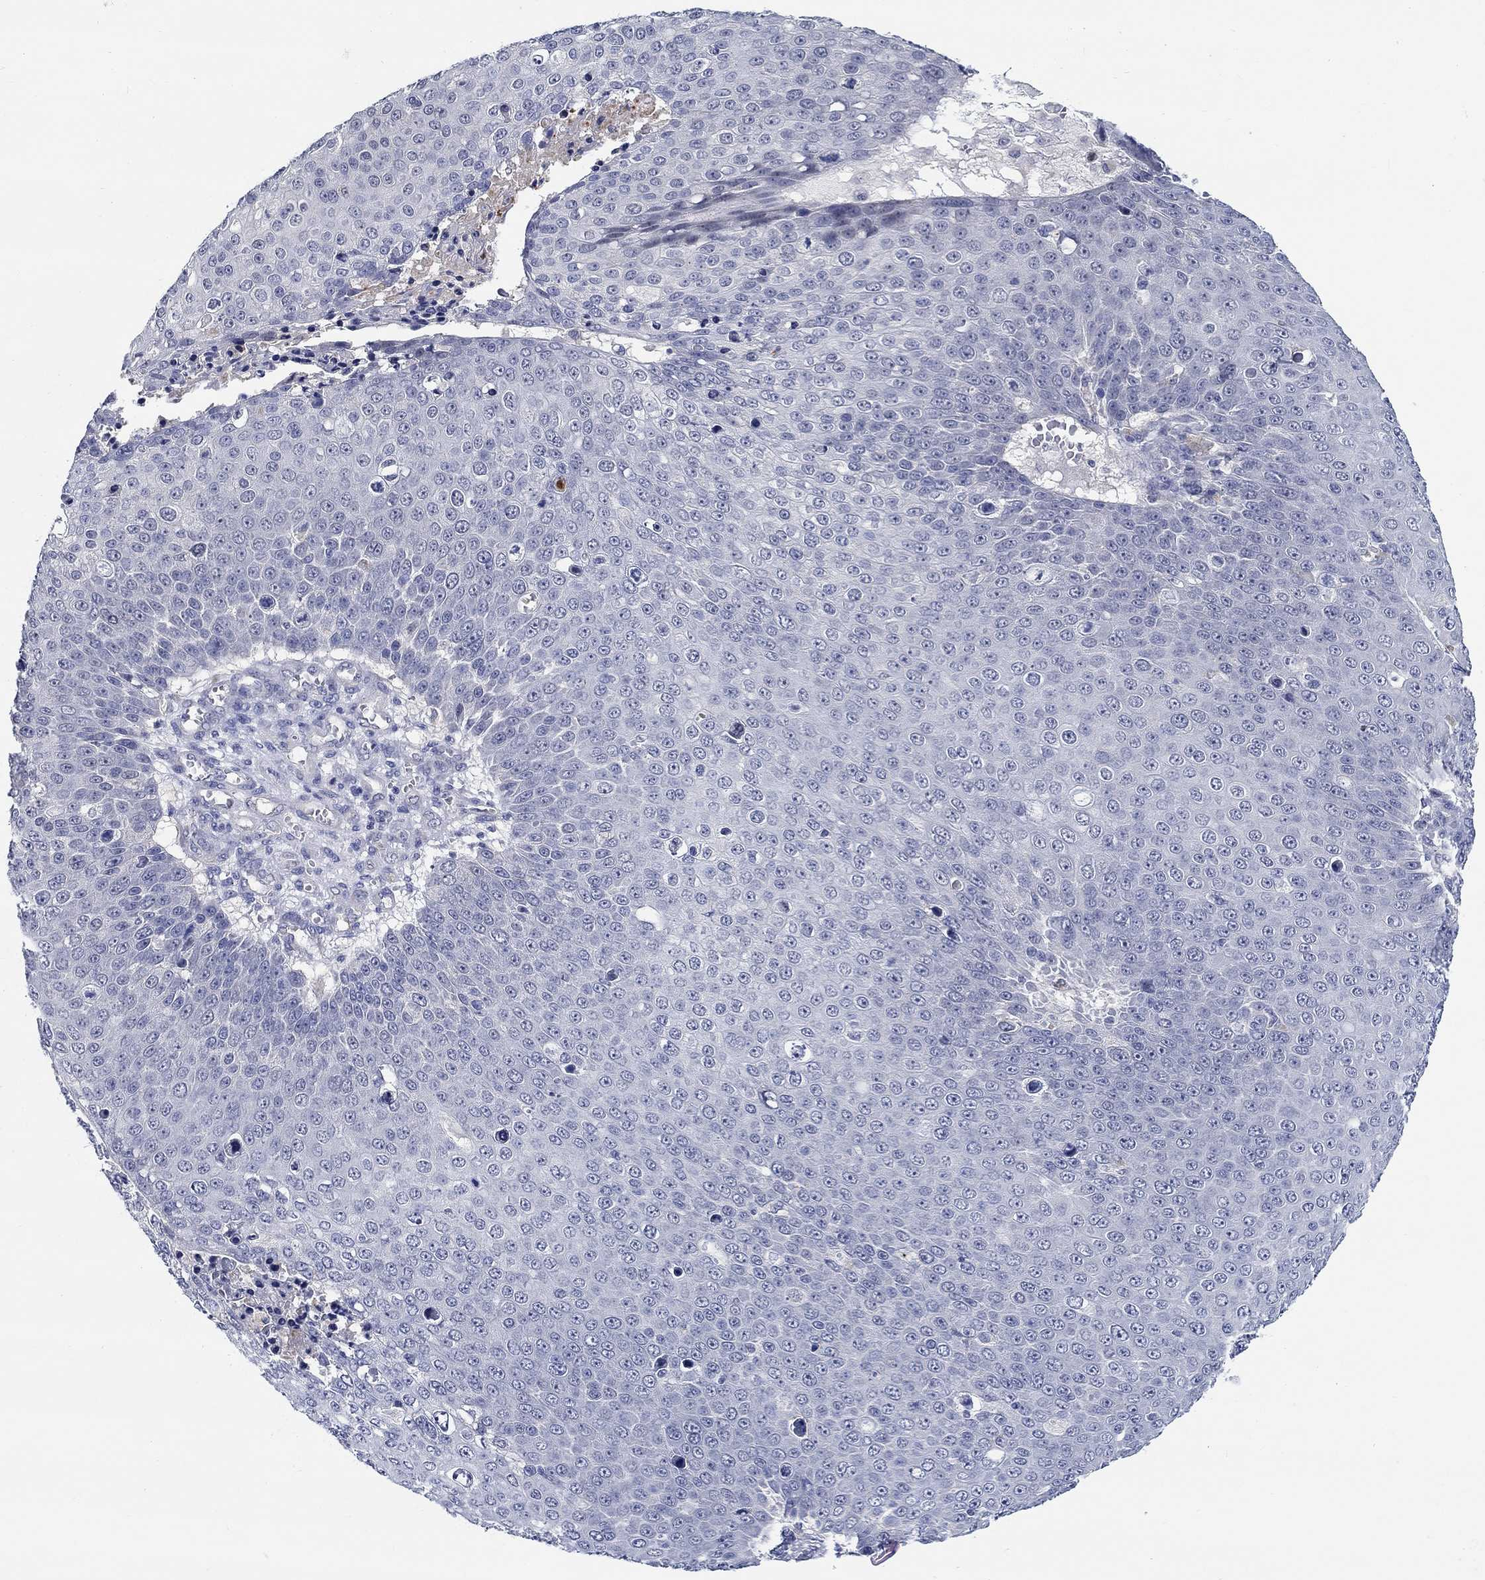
{"staining": {"intensity": "negative", "quantity": "none", "location": "none"}, "tissue": "skin cancer", "cell_type": "Tumor cells", "image_type": "cancer", "snomed": [{"axis": "morphology", "description": "Squamous cell carcinoma, NOS"}, {"axis": "topography", "description": "Skin"}], "caption": "Immunohistochemistry (IHC) image of skin squamous cell carcinoma stained for a protein (brown), which reveals no staining in tumor cells.", "gene": "SMIM18", "patient": {"sex": "male", "age": 71}}